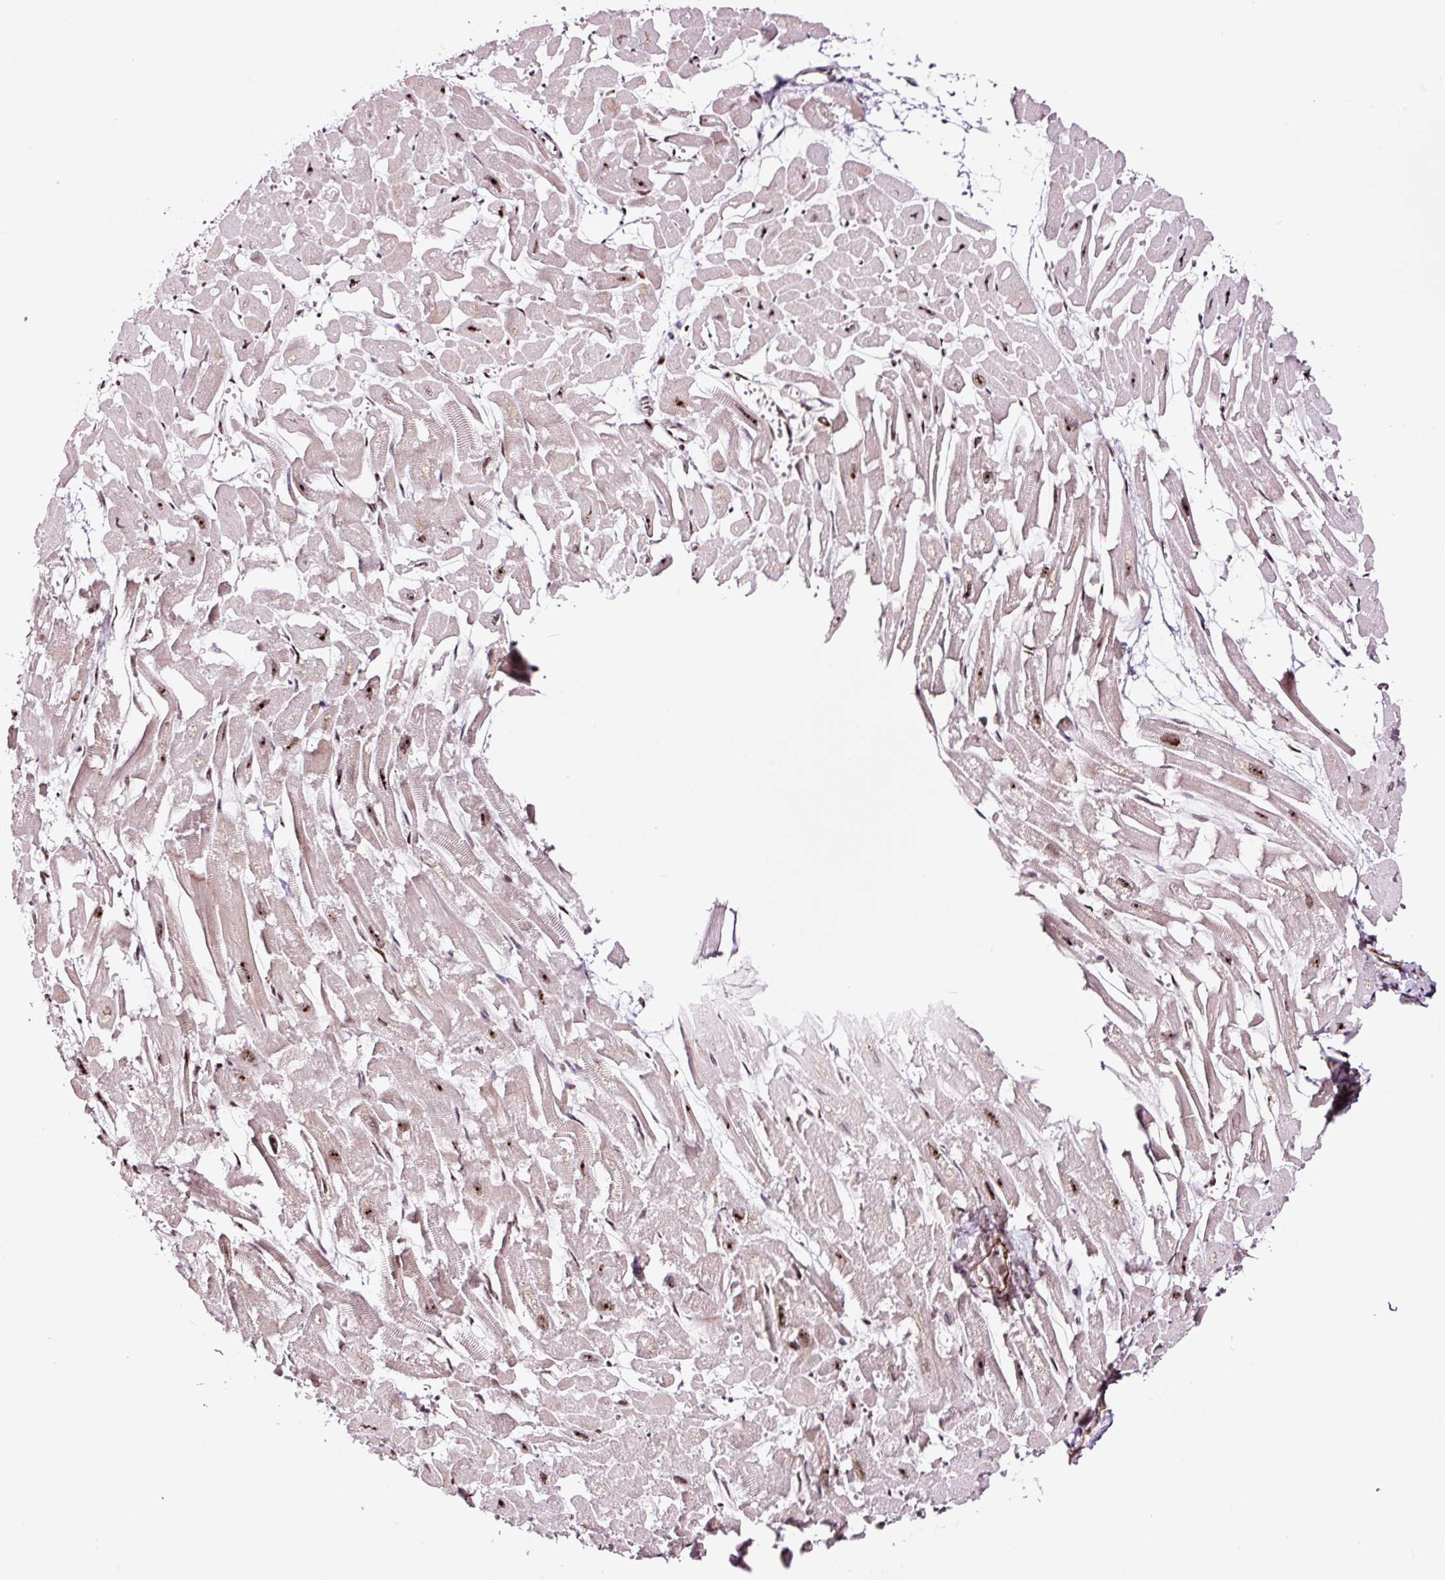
{"staining": {"intensity": "strong", "quantity": "25%-75%", "location": "nuclear"}, "tissue": "heart muscle", "cell_type": "Cardiomyocytes", "image_type": "normal", "snomed": [{"axis": "morphology", "description": "Normal tissue, NOS"}, {"axis": "topography", "description": "Heart"}], "caption": "An image of human heart muscle stained for a protein shows strong nuclear brown staining in cardiomyocytes.", "gene": "GNL3", "patient": {"sex": "male", "age": 54}}